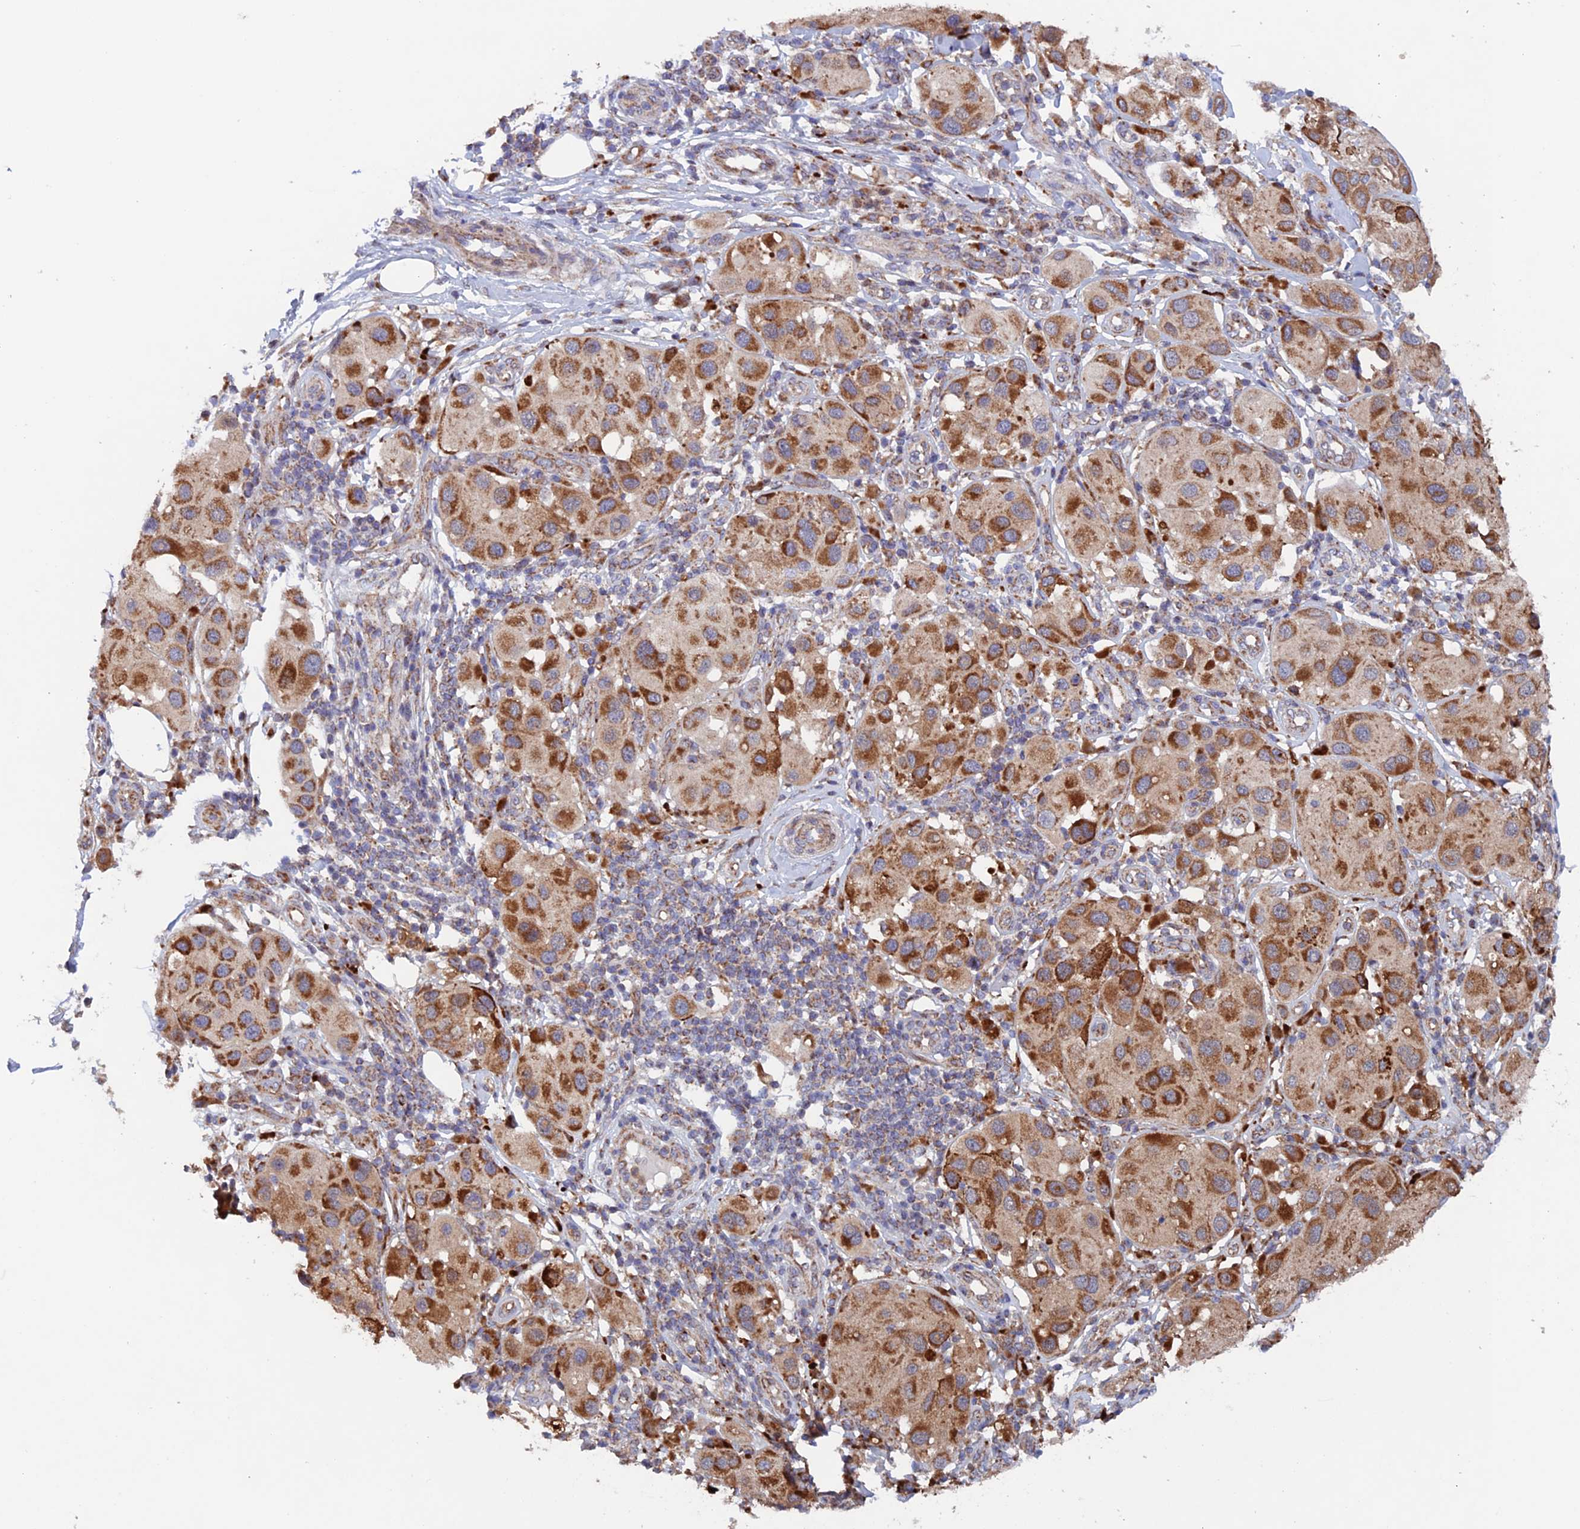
{"staining": {"intensity": "strong", "quantity": ">75%", "location": "cytoplasmic/membranous"}, "tissue": "melanoma", "cell_type": "Tumor cells", "image_type": "cancer", "snomed": [{"axis": "morphology", "description": "Malignant melanoma, Metastatic site"}, {"axis": "topography", "description": "Skin"}], "caption": "Malignant melanoma (metastatic site) was stained to show a protein in brown. There is high levels of strong cytoplasmic/membranous positivity in about >75% of tumor cells.", "gene": "MRPL1", "patient": {"sex": "male", "age": 41}}